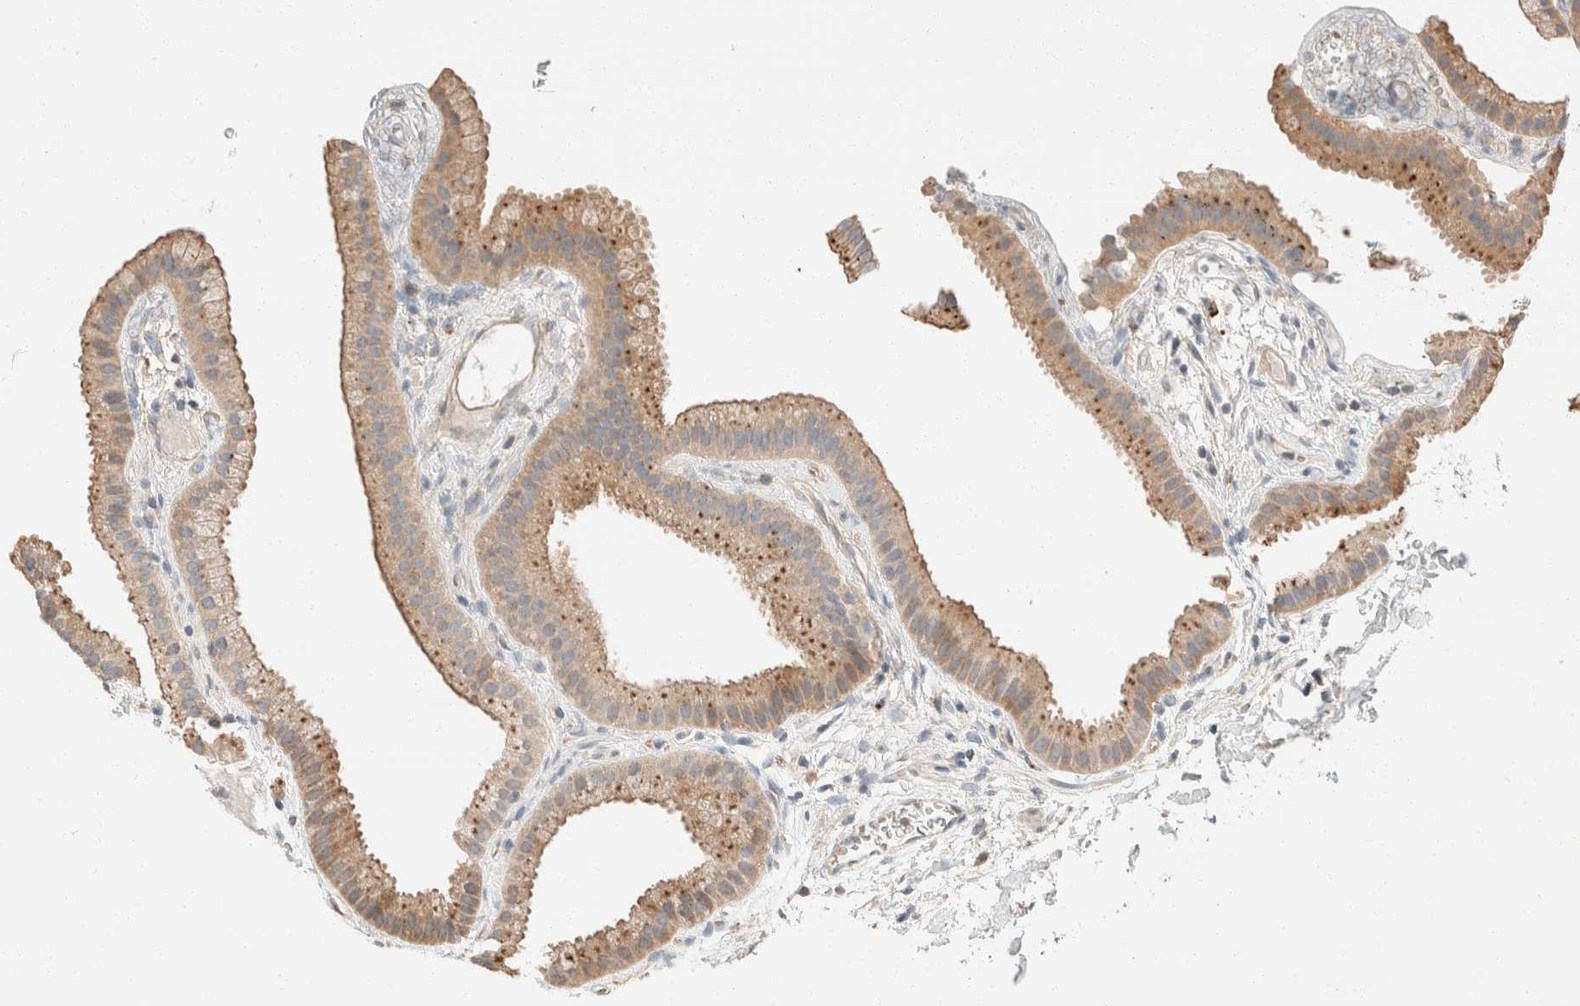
{"staining": {"intensity": "moderate", "quantity": ">75%", "location": "cytoplasmic/membranous"}, "tissue": "gallbladder", "cell_type": "Glandular cells", "image_type": "normal", "snomed": [{"axis": "morphology", "description": "Normal tissue, NOS"}, {"axis": "topography", "description": "Gallbladder"}], "caption": "The photomicrograph reveals immunohistochemical staining of unremarkable gallbladder. There is moderate cytoplasmic/membranous expression is seen in about >75% of glandular cells. (IHC, brightfield microscopy, high magnification).", "gene": "TUBD1", "patient": {"sex": "female", "age": 64}}